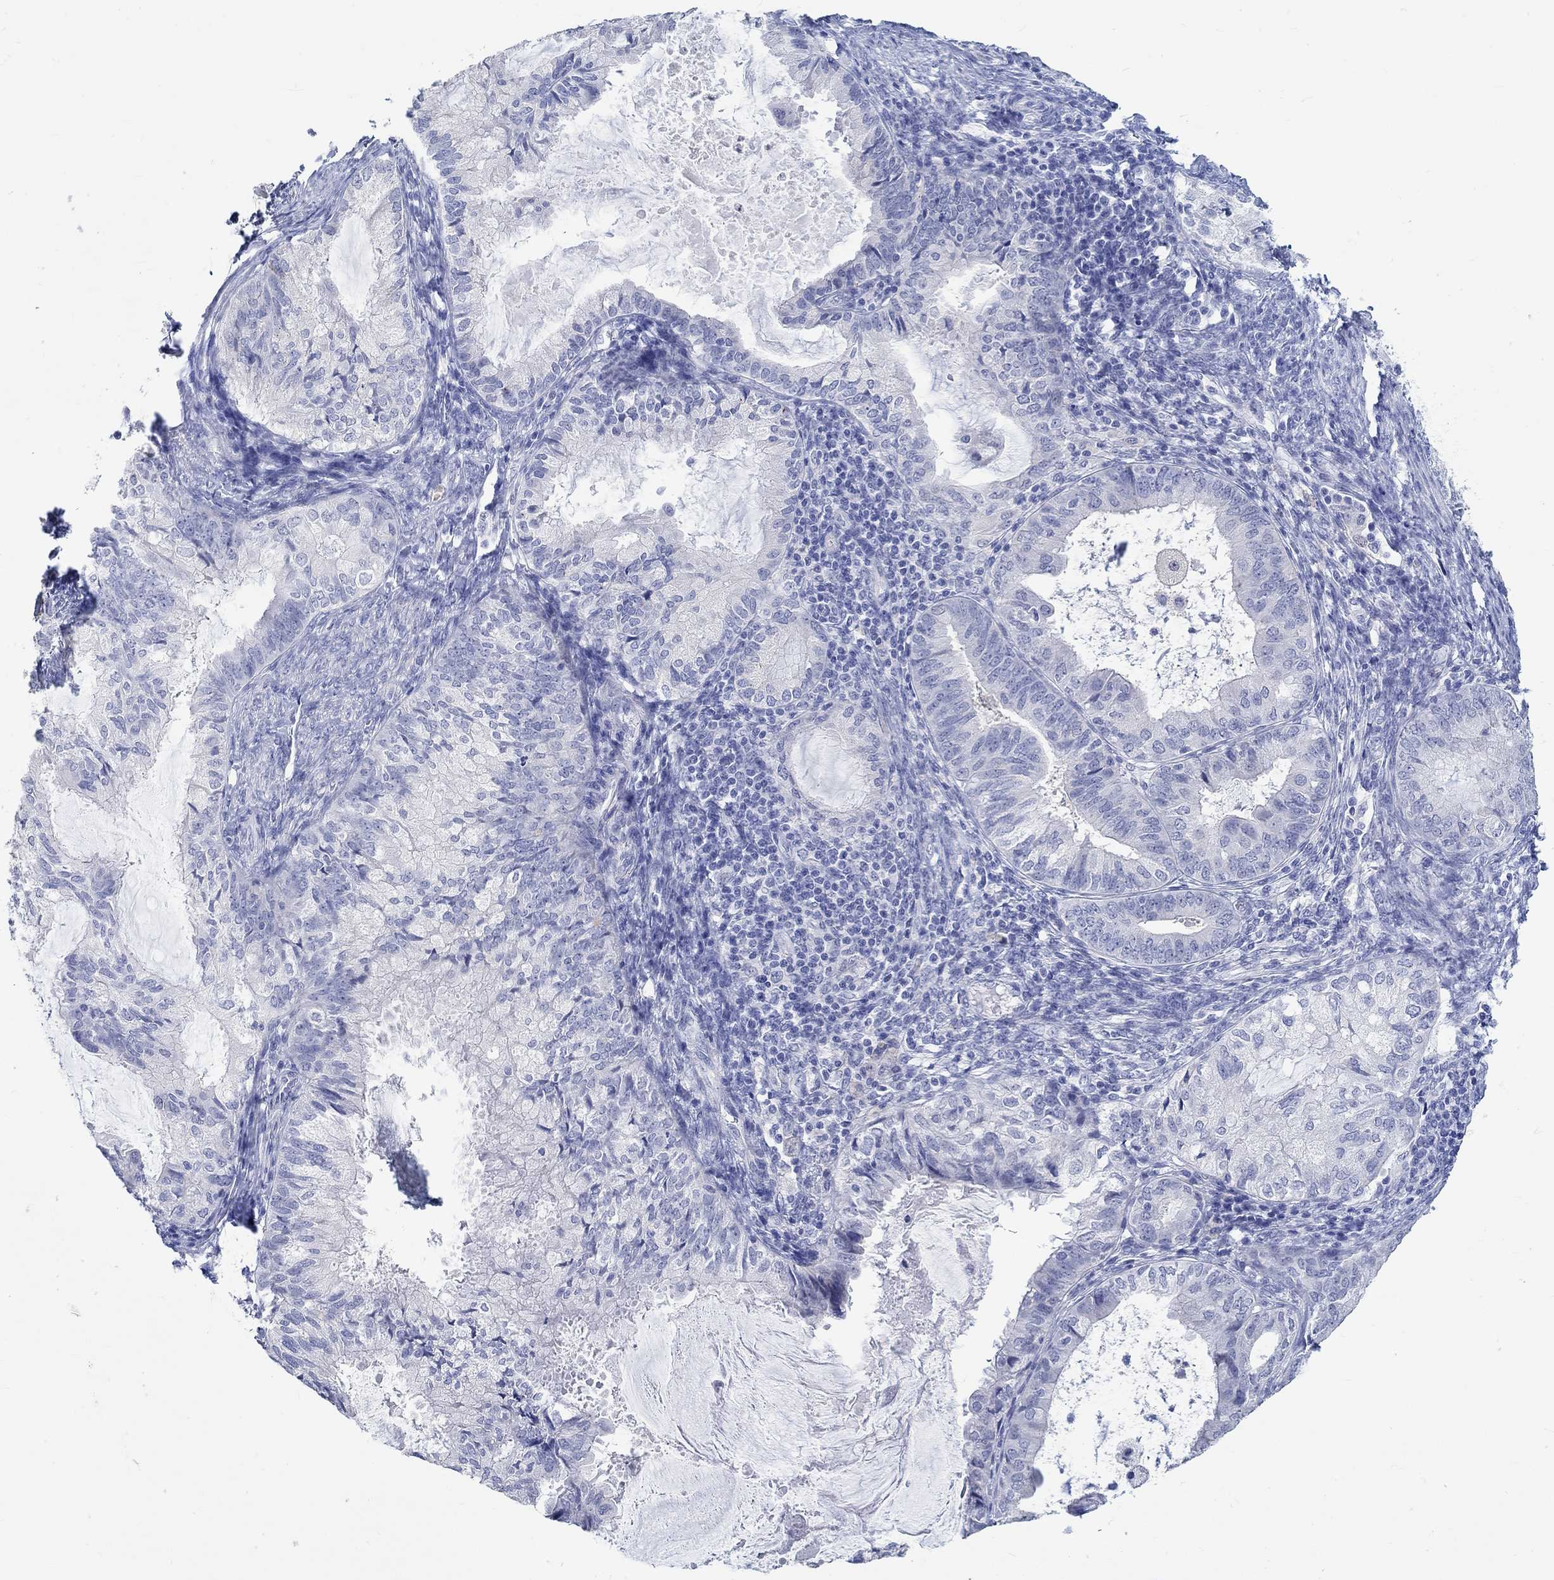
{"staining": {"intensity": "negative", "quantity": "none", "location": "none"}, "tissue": "endometrial cancer", "cell_type": "Tumor cells", "image_type": "cancer", "snomed": [{"axis": "morphology", "description": "Adenocarcinoma, NOS"}, {"axis": "topography", "description": "Endometrium"}], "caption": "Immunohistochemistry histopathology image of adenocarcinoma (endometrial) stained for a protein (brown), which demonstrates no positivity in tumor cells.", "gene": "GRIA3", "patient": {"sex": "female", "age": 86}}